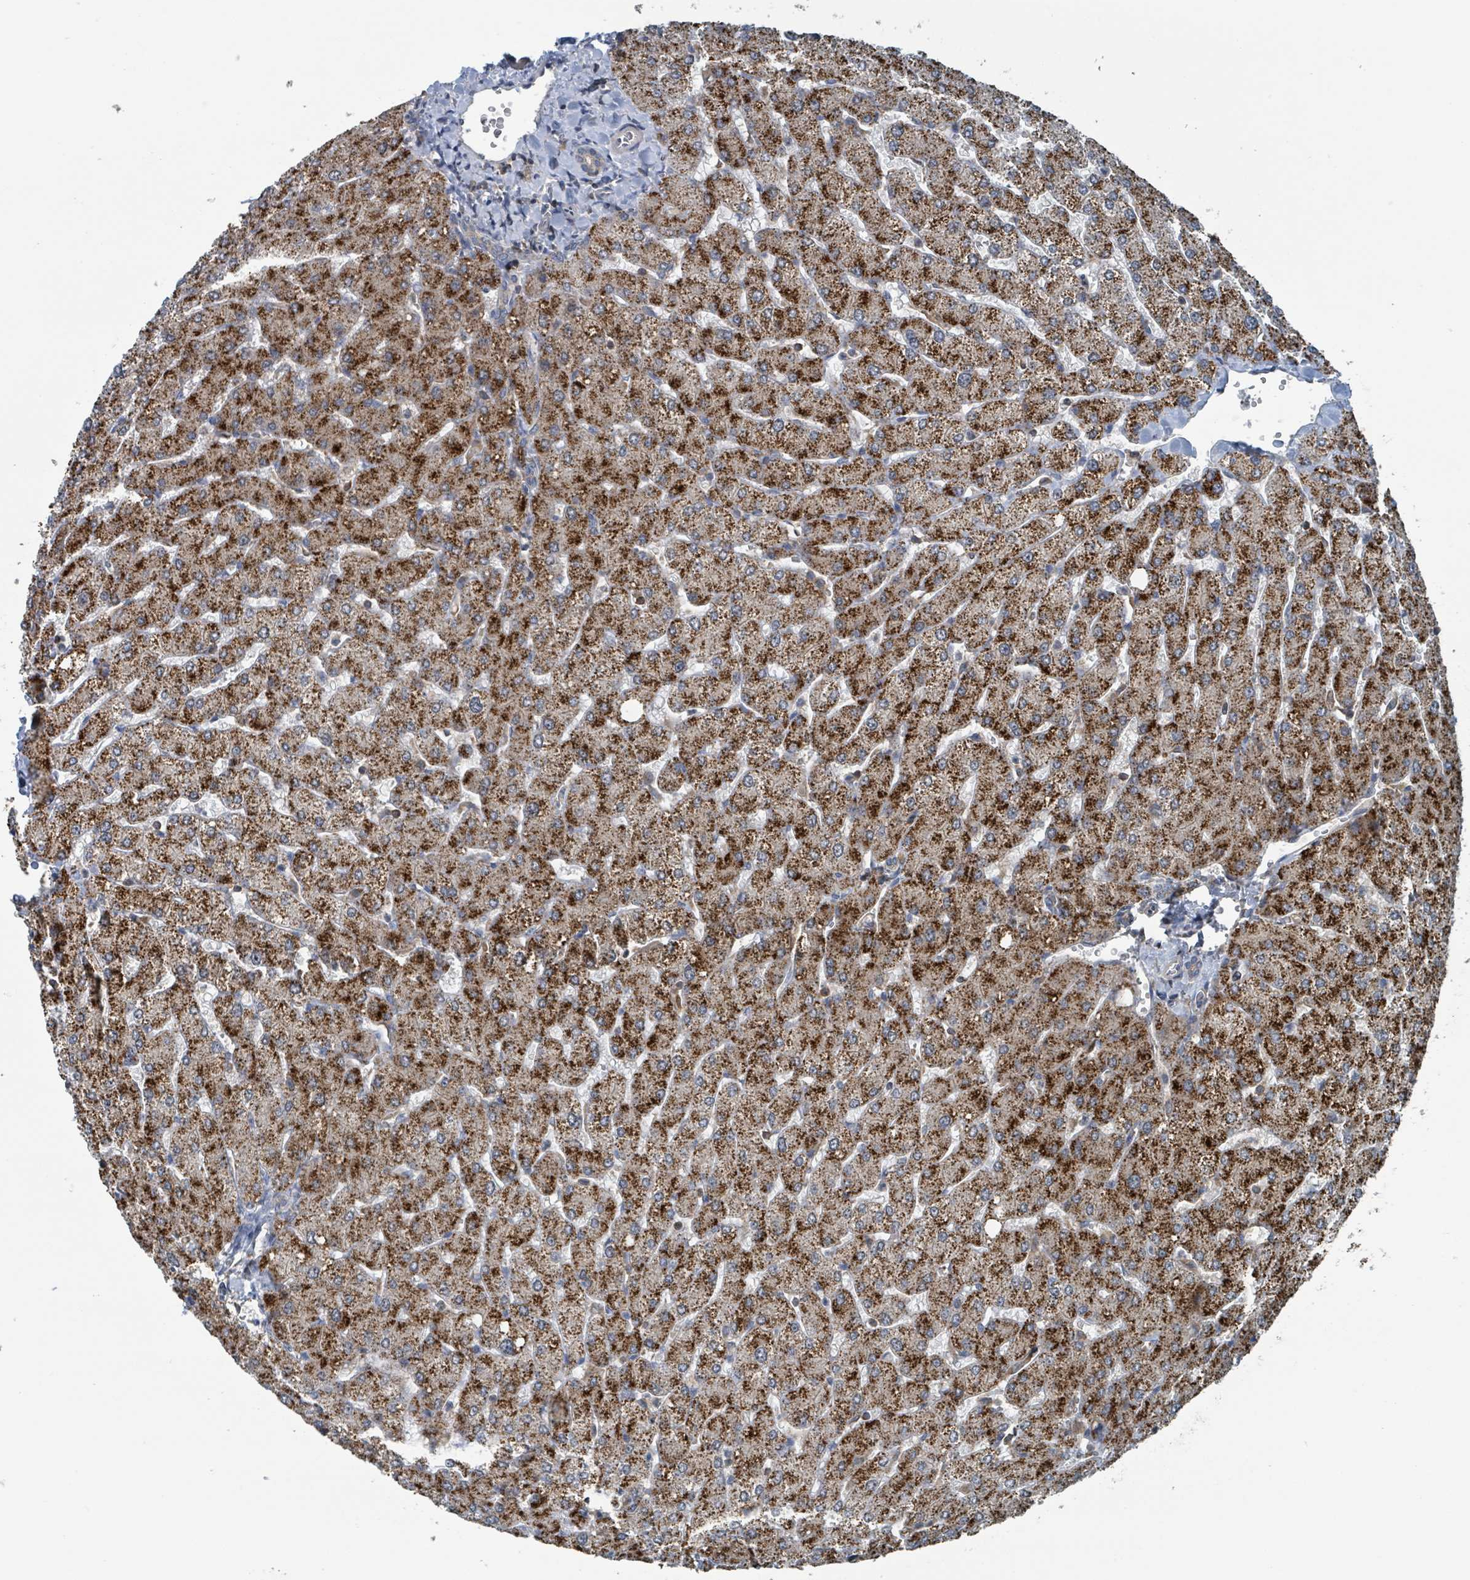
{"staining": {"intensity": "weak", "quantity": "25%-75%", "location": "cytoplasmic/membranous"}, "tissue": "liver", "cell_type": "Cholangiocytes", "image_type": "normal", "snomed": [{"axis": "morphology", "description": "Normal tissue, NOS"}, {"axis": "topography", "description": "Liver"}], "caption": "The photomicrograph reveals a brown stain indicating the presence of a protein in the cytoplasmic/membranous of cholangiocytes in liver. Using DAB (brown) and hematoxylin (blue) stains, captured at high magnification using brightfield microscopy.", "gene": "ACBD4", "patient": {"sex": "male", "age": 55}}